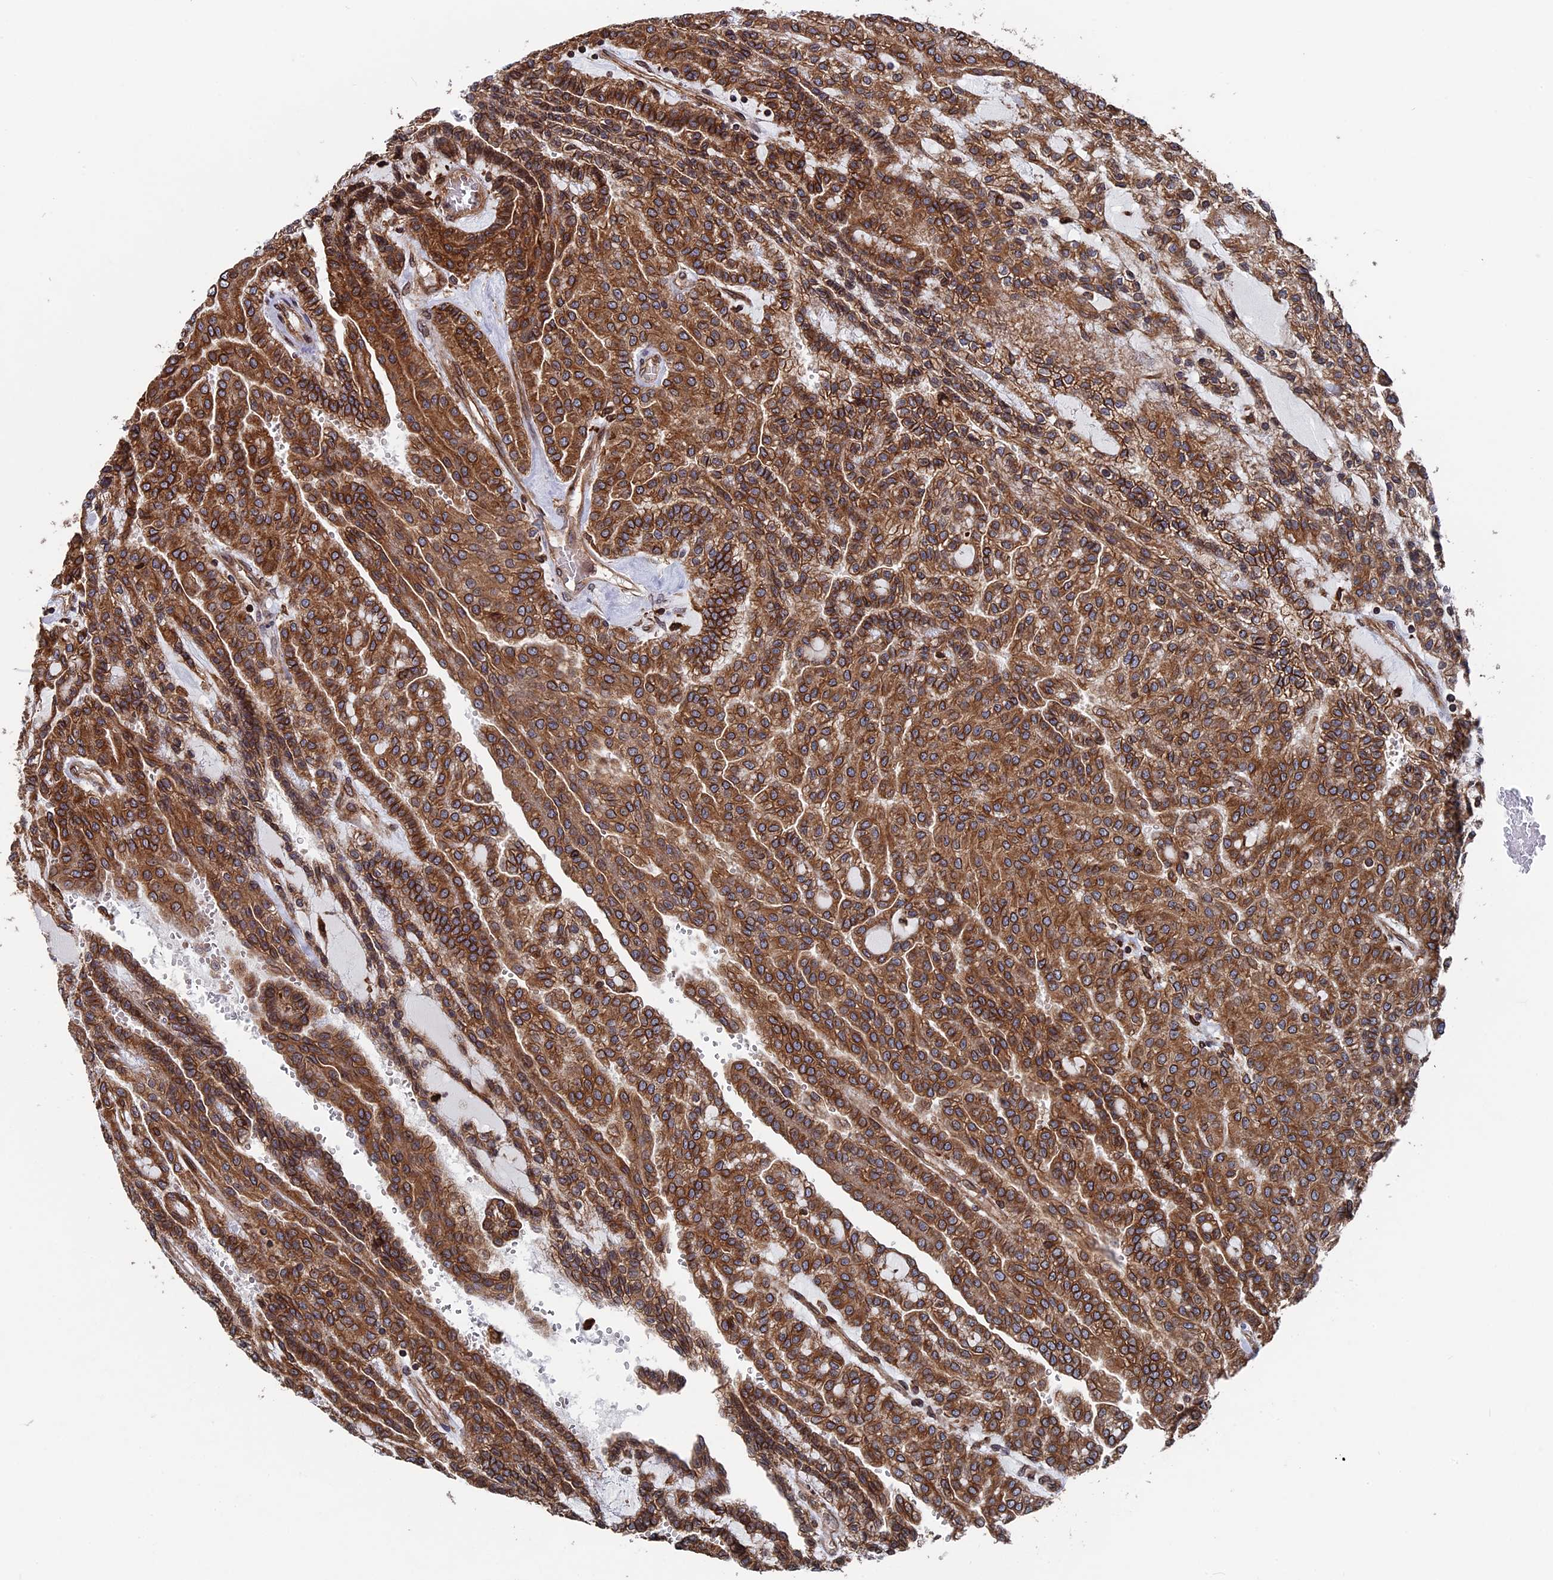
{"staining": {"intensity": "strong", "quantity": ">75%", "location": "cytoplasmic/membranous"}, "tissue": "renal cancer", "cell_type": "Tumor cells", "image_type": "cancer", "snomed": [{"axis": "morphology", "description": "Adenocarcinoma, NOS"}, {"axis": "topography", "description": "Kidney"}], "caption": "Tumor cells show high levels of strong cytoplasmic/membranous positivity in about >75% of cells in human renal adenocarcinoma.", "gene": "RPUSD1", "patient": {"sex": "male", "age": 63}}